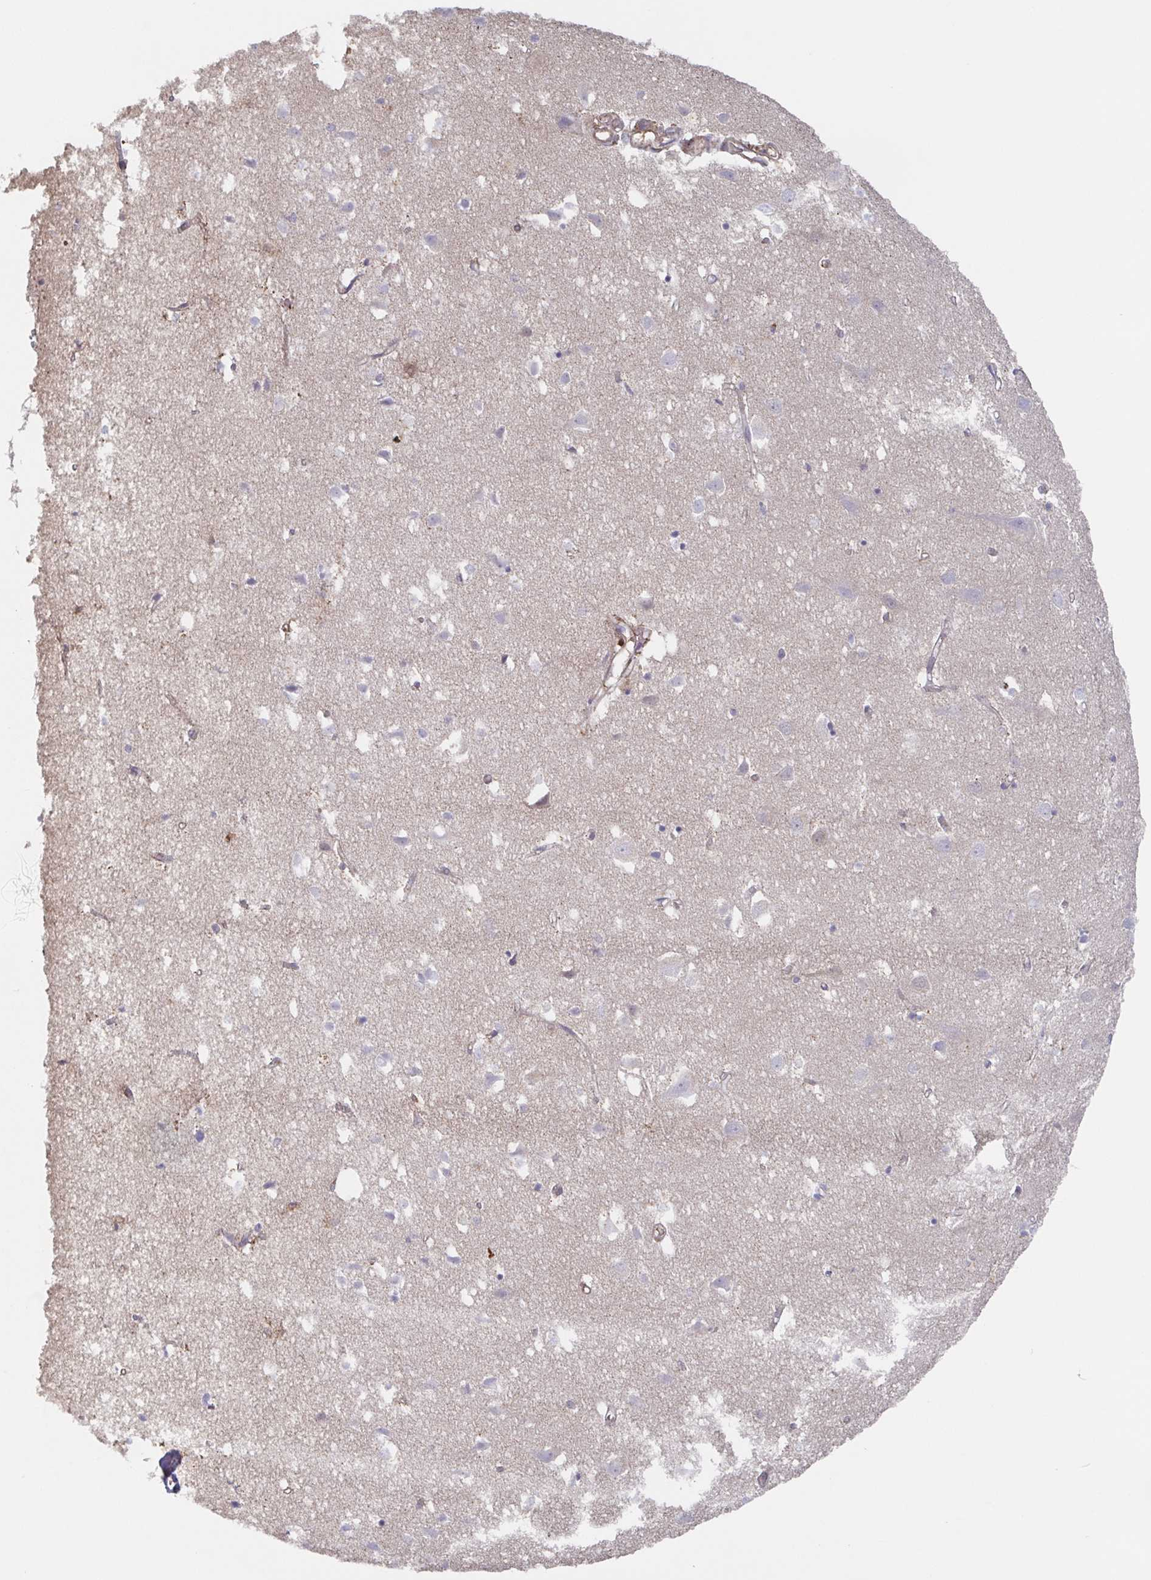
{"staining": {"intensity": "moderate", "quantity": "<25%", "location": "cytoplasmic/membranous"}, "tissue": "cerebral cortex", "cell_type": "Endothelial cells", "image_type": "normal", "snomed": [{"axis": "morphology", "description": "Normal tissue, NOS"}, {"axis": "topography", "description": "Cerebral cortex"}], "caption": "Cerebral cortex stained with immunohistochemistry (IHC) displays moderate cytoplasmic/membranous staining in about <25% of endothelial cells.", "gene": "AGFG2", "patient": {"sex": "male", "age": 70}}